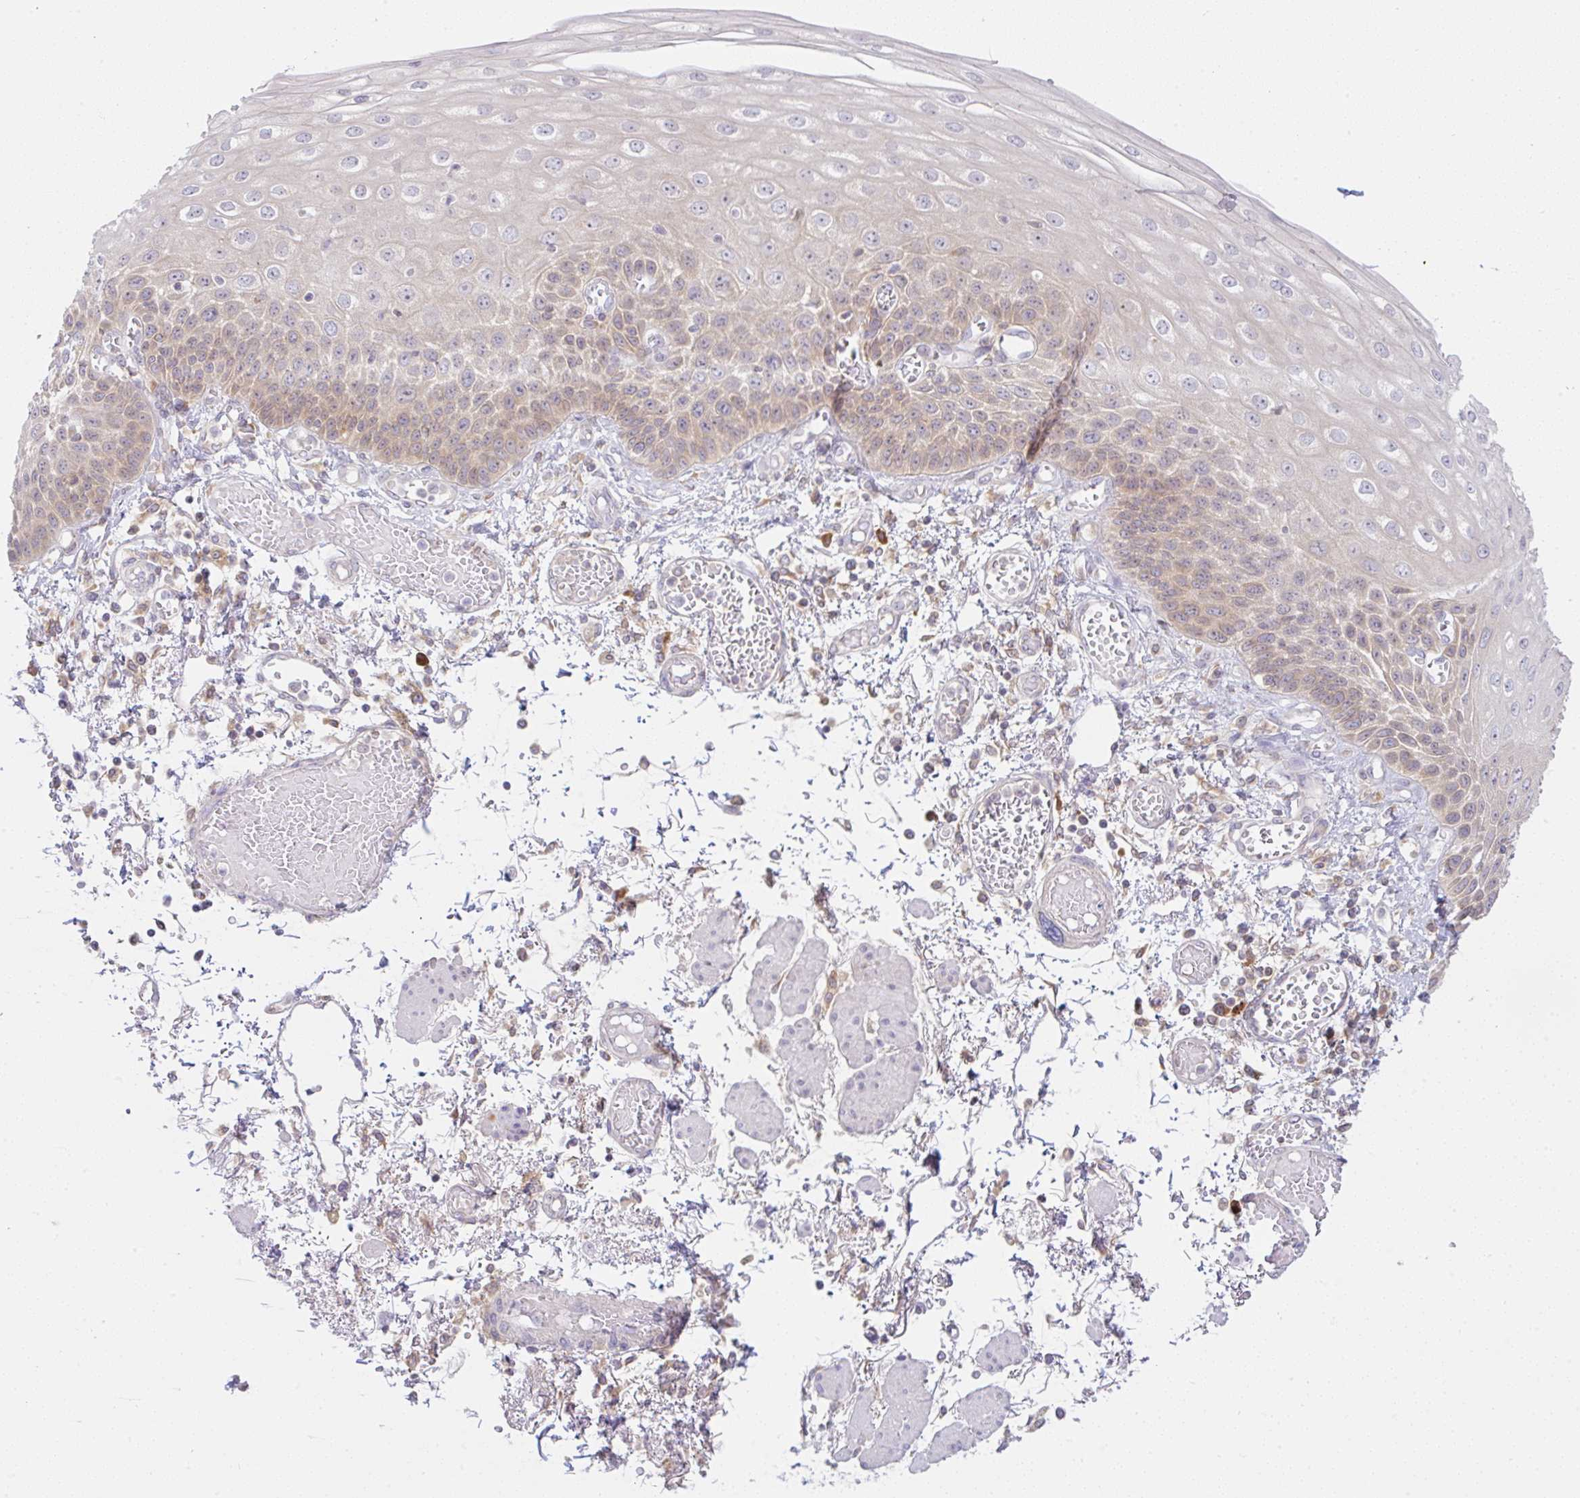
{"staining": {"intensity": "weak", "quantity": "25%-75%", "location": "cytoplasmic/membranous"}, "tissue": "esophagus", "cell_type": "Squamous epithelial cells", "image_type": "normal", "snomed": [{"axis": "morphology", "description": "Normal tissue, NOS"}, {"axis": "morphology", "description": "Adenocarcinoma, NOS"}, {"axis": "topography", "description": "Esophagus"}], "caption": "Immunohistochemical staining of unremarkable human esophagus displays 25%-75% levels of weak cytoplasmic/membranous protein staining in about 25%-75% of squamous epithelial cells.", "gene": "DERL2", "patient": {"sex": "male", "age": 81}}